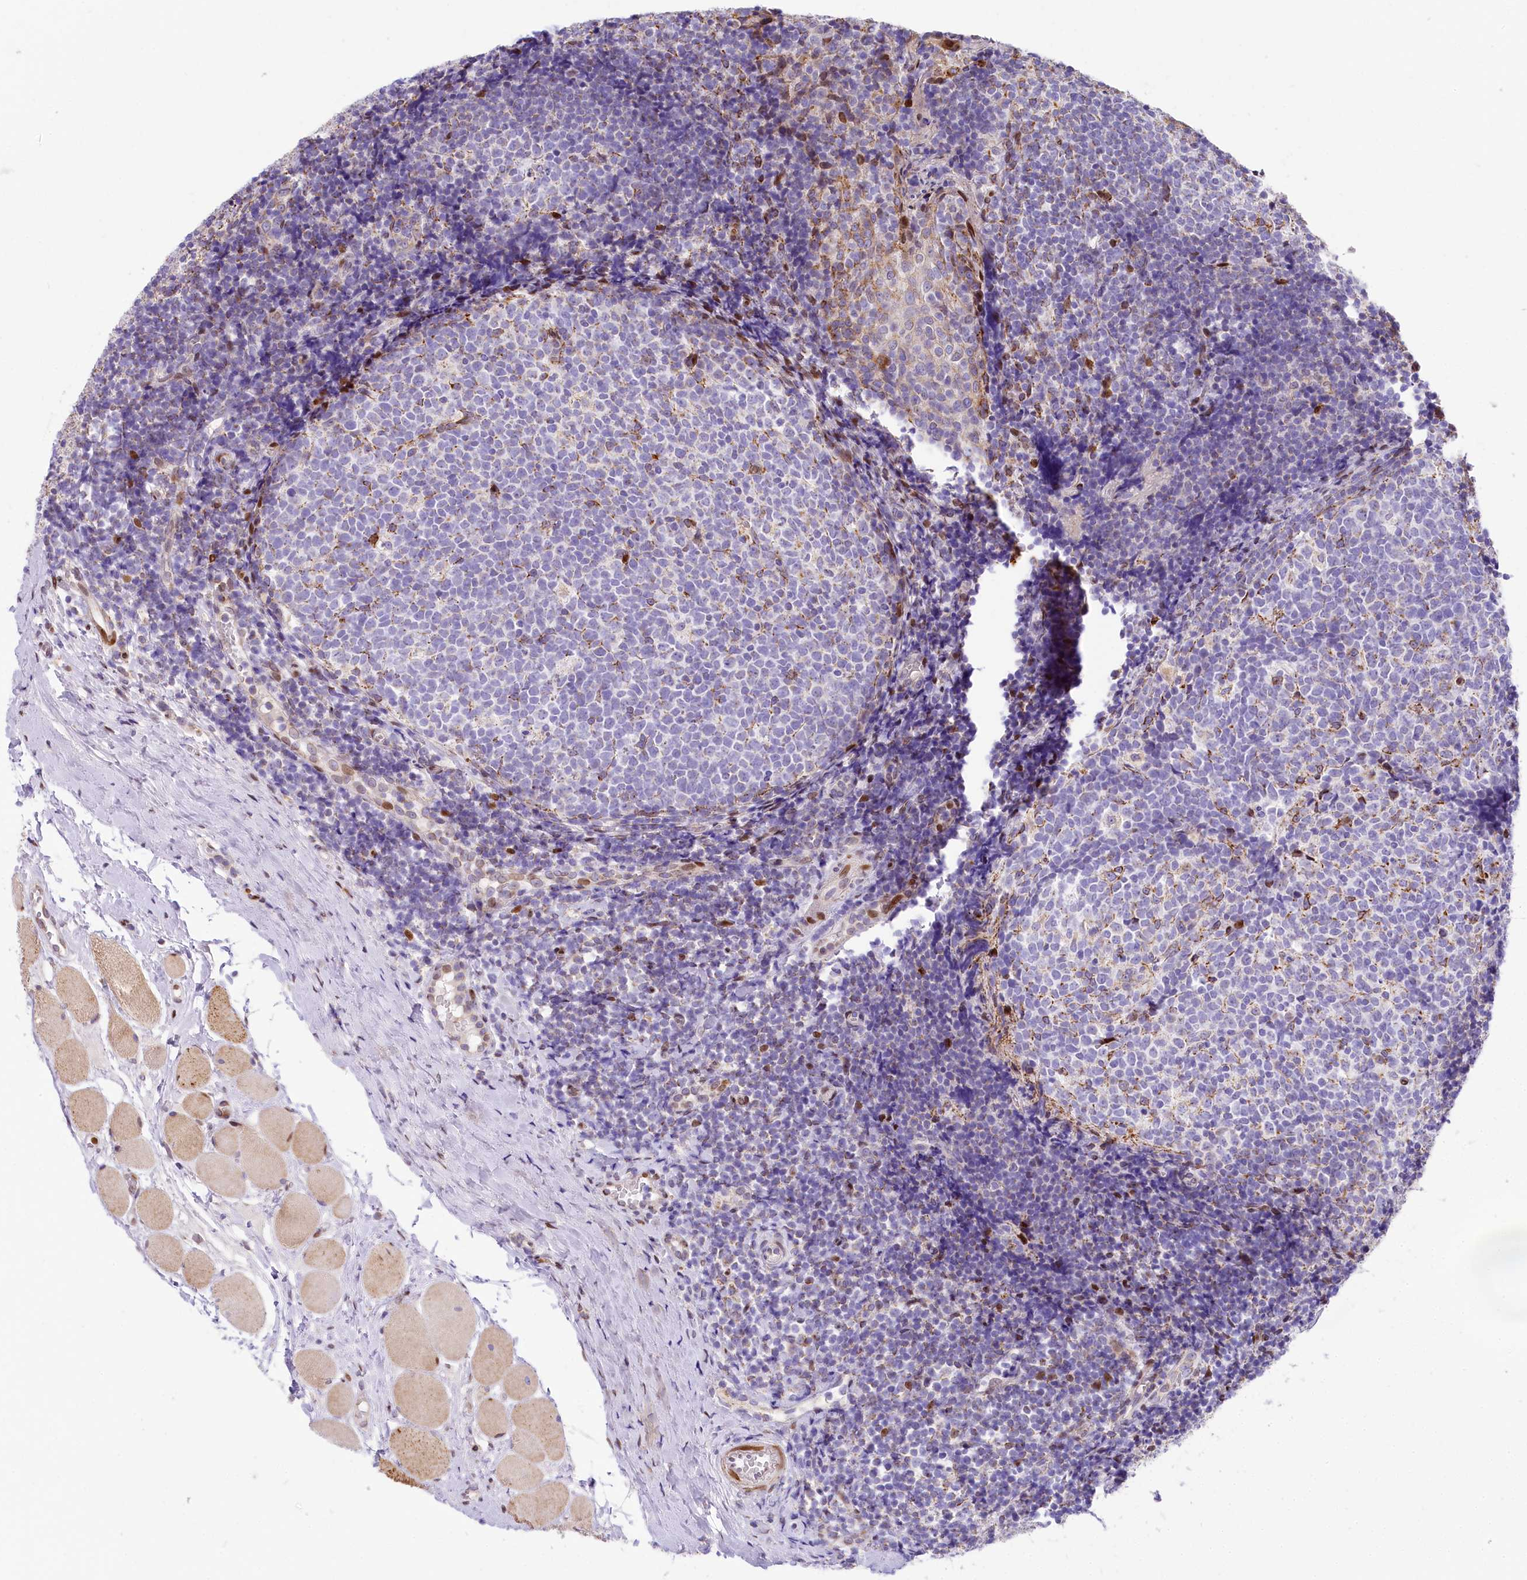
{"staining": {"intensity": "negative", "quantity": "none", "location": "none"}, "tissue": "tonsil", "cell_type": "Germinal center cells", "image_type": "normal", "snomed": [{"axis": "morphology", "description": "Normal tissue, NOS"}, {"axis": "topography", "description": "Tonsil"}], "caption": "Immunohistochemistry of unremarkable tonsil shows no positivity in germinal center cells.", "gene": "PPIP5K2", "patient": {"sex": "female", "age": 19}}